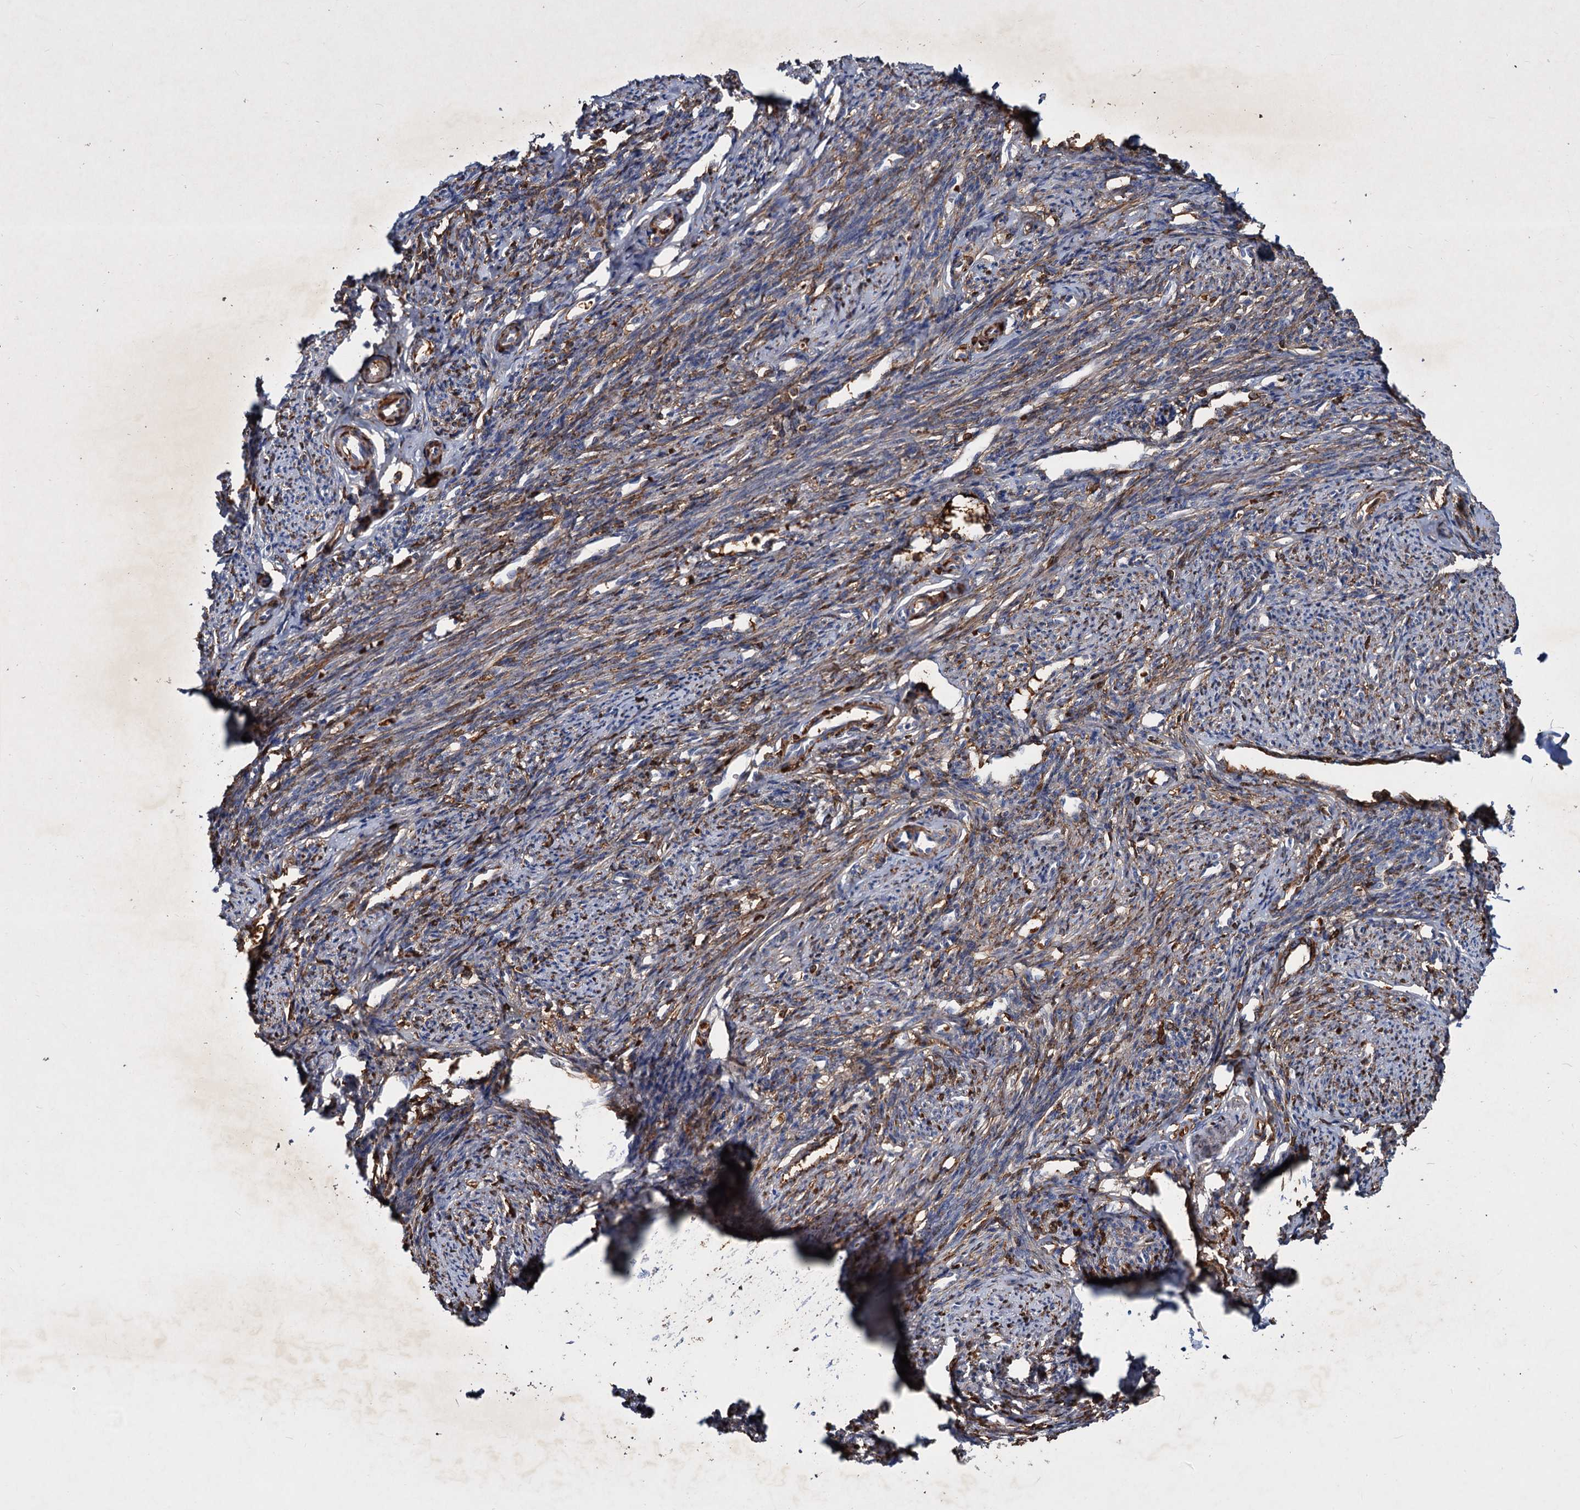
{"staining": {"intensity": "moderate", "quantity": ">75%", "location": "cytoplasmic/membranous"}, "tissue": "smooth muscle", "cell_type": "Smooth muscle cells", "image_type": "normal", "snomed": [{"axis": "morphology", "description": "Normal tissue, NOS"}, {"axis": "topography", "description": "Smooth muscle"}, {"axis": "topography", "description": "Uterus"}], "caption": "Smooth muscle cells demonstrate moderate cytoplasmic/membranous positivity in approximately >75% of cells in unremarkable smooth muscle. (DAB IHC with brightfield microscopy, high magnification).", "gene": "CHRD", "patient": {"sex": "female", "age": 59}}